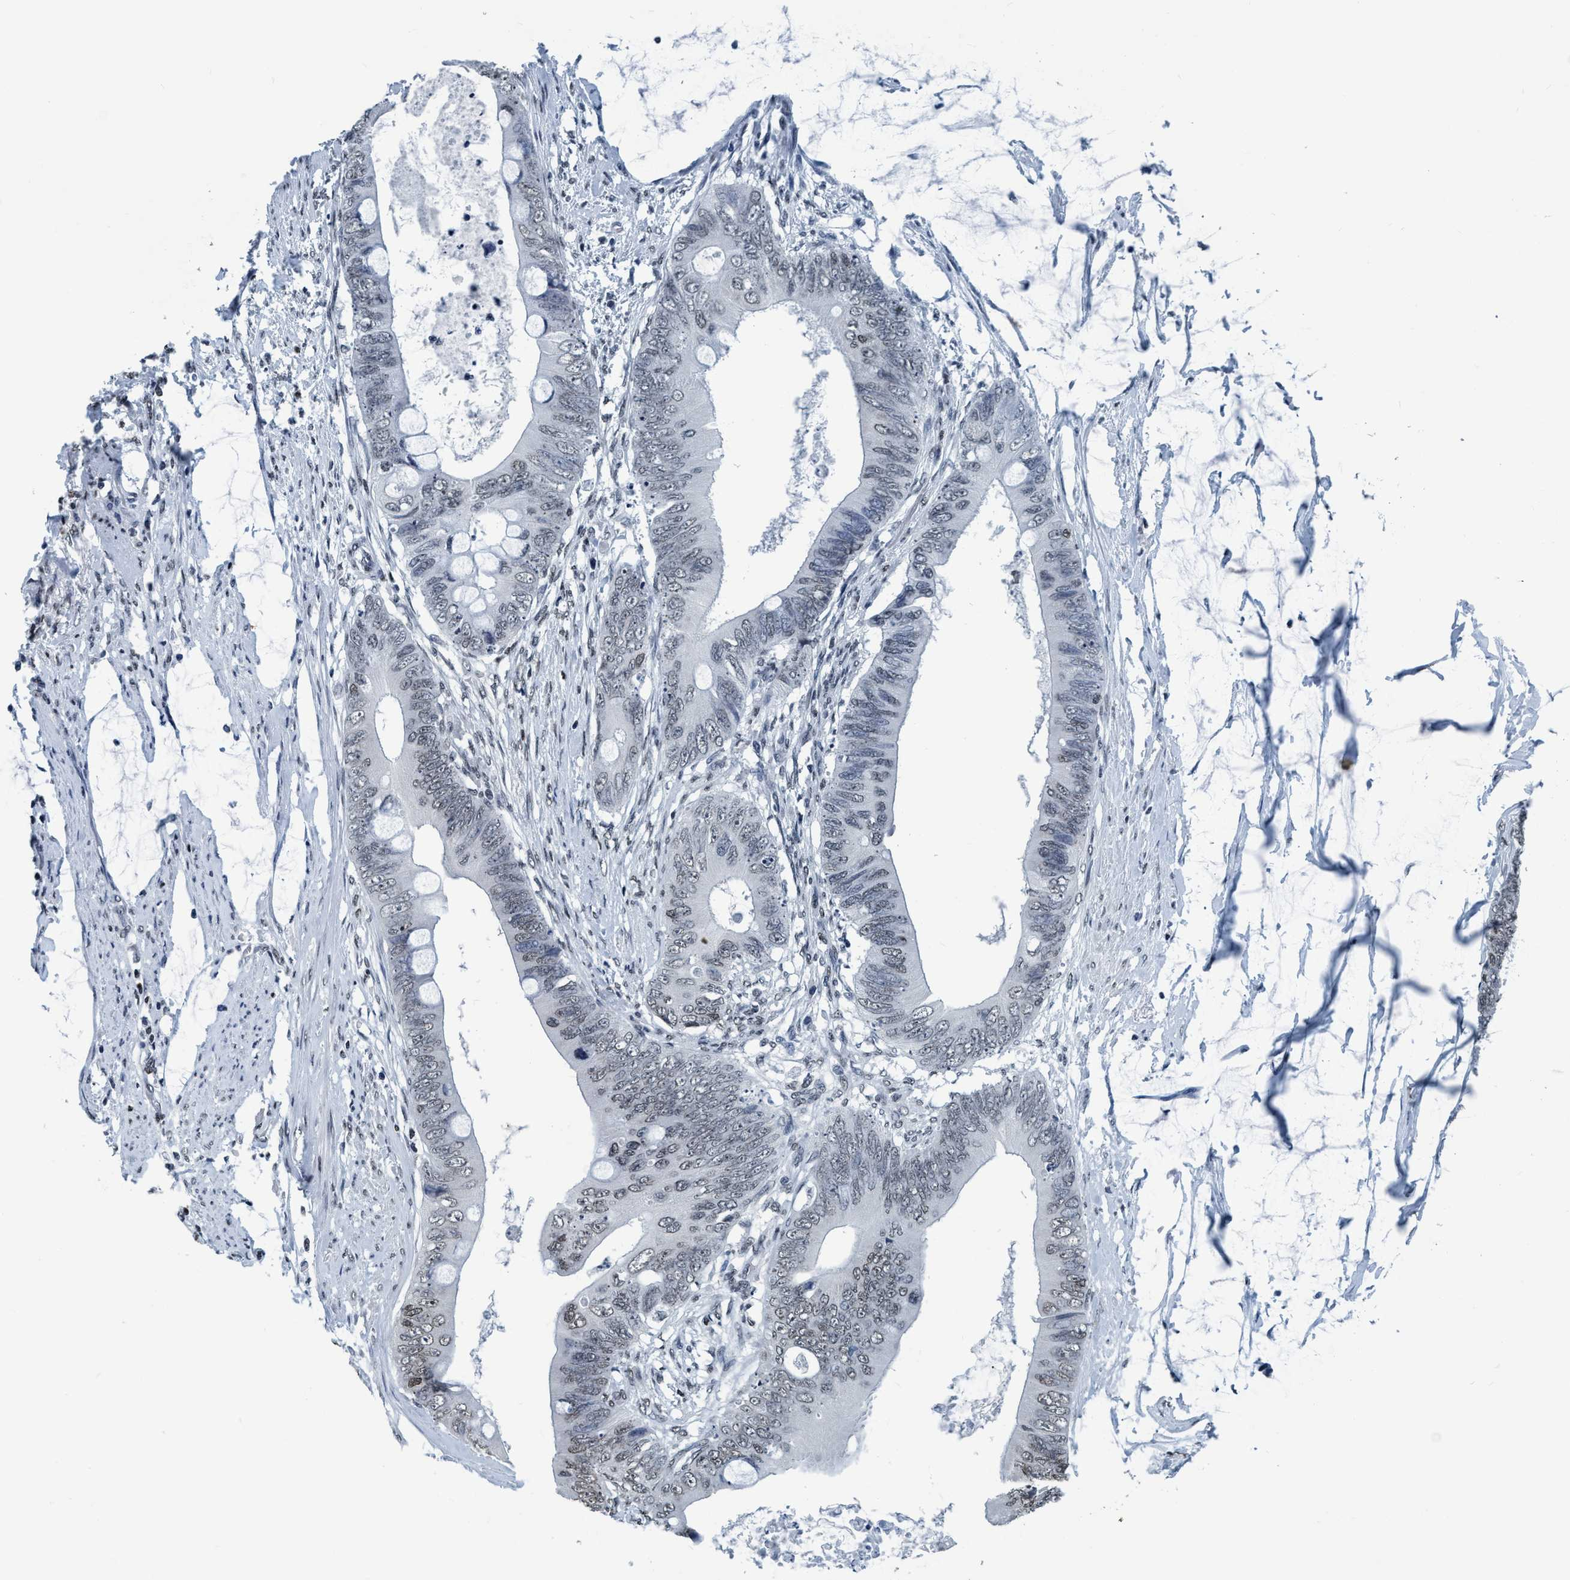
{"staining": {"intensity": "weak", "quantity": "<25%", "location": "nuclear"}, "tissue": "colorectal cancer", "cell_type": "Tumor cells", "image_type": "cancer", "snomed": [{"axis": "morphology", "description": "Adenocarcinoma, NOS"}, {"axis": "topography", "description": "Rectum"}], "caption": "IHC of human colorectal adenocarcinoma reveals no staining in tumor cells.", "gene": "CCNE2", "patient": {"sex": "female", "age": 77}}